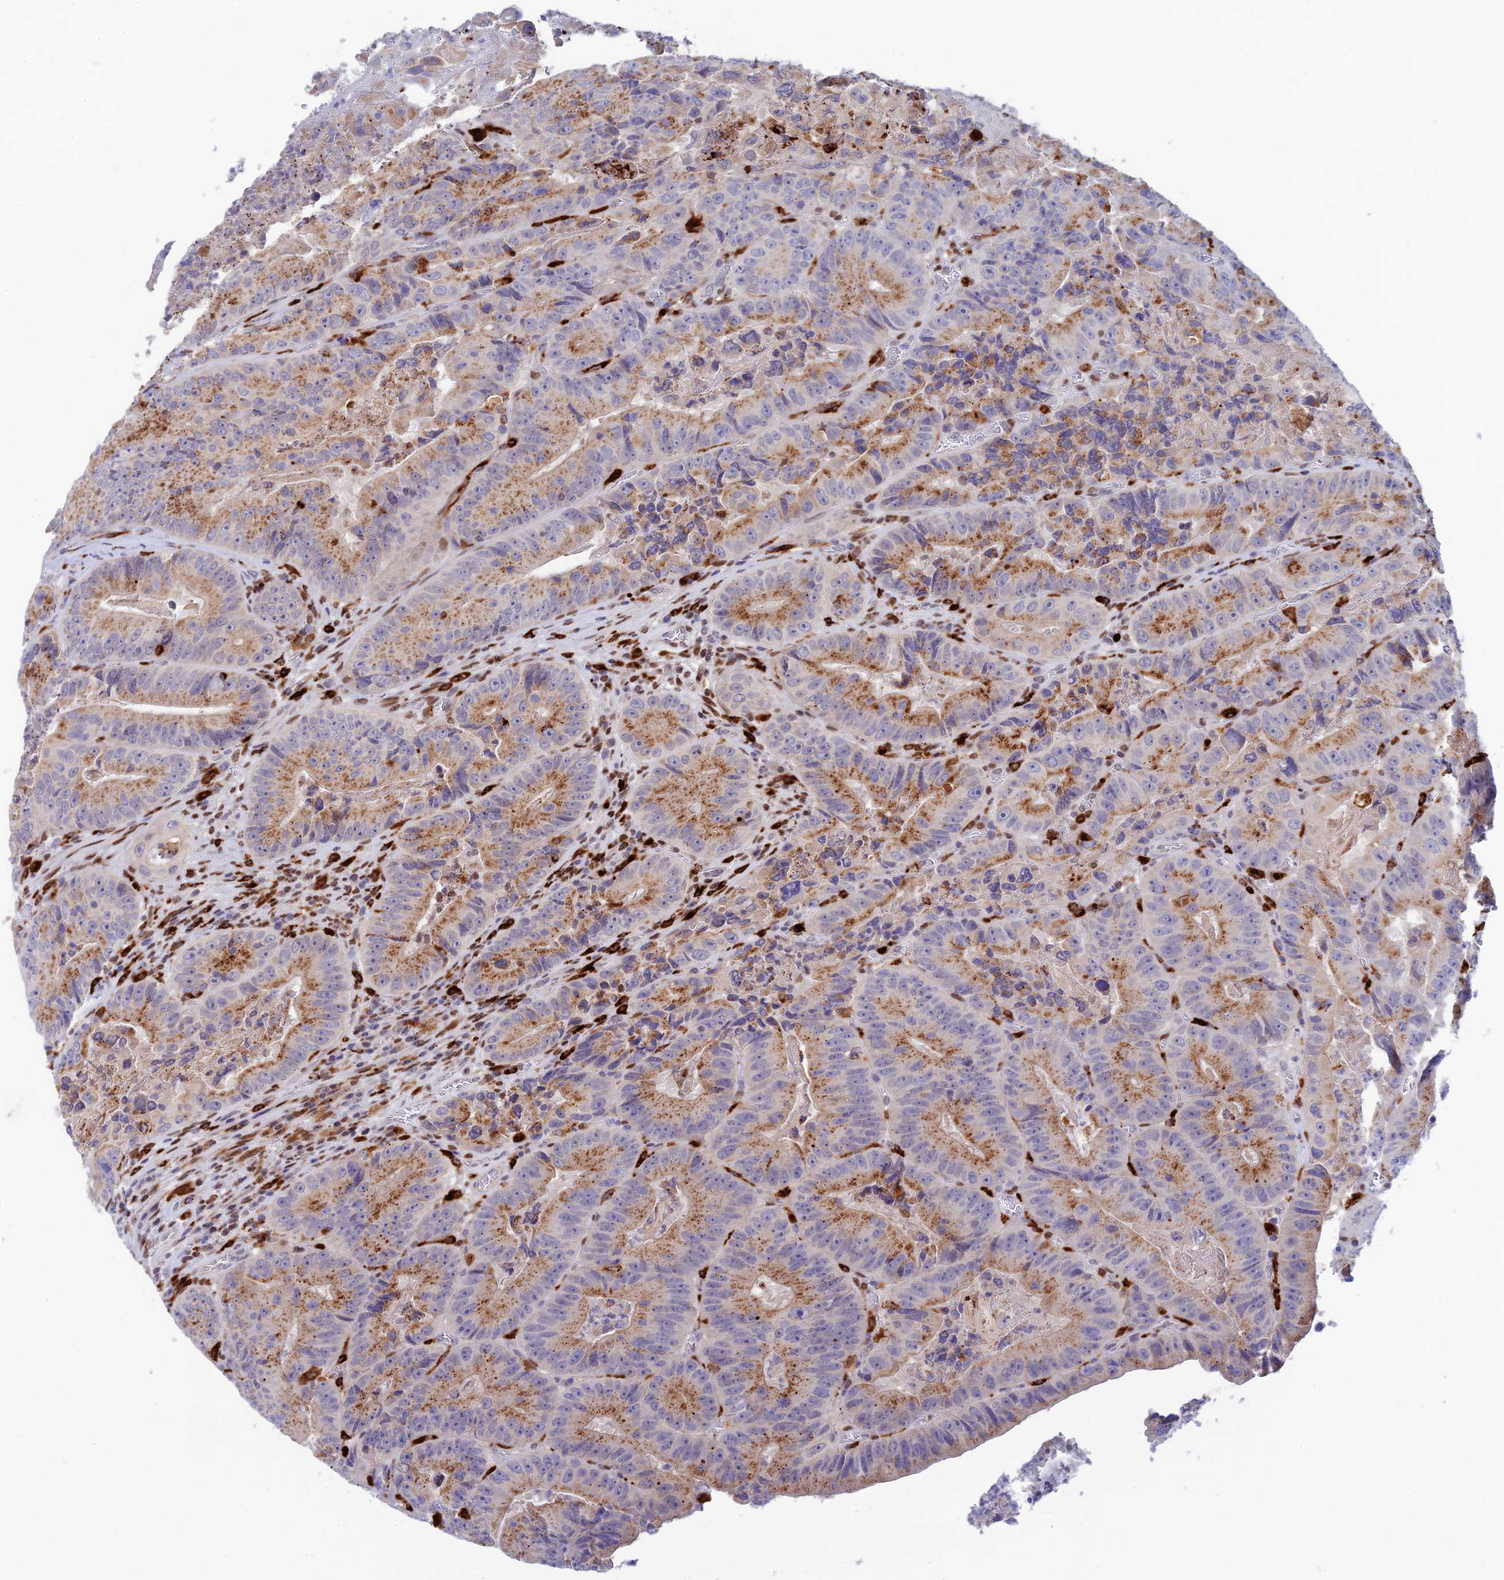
{"staining": {"intensity": "moderate", "quantity": ">75%", "location": "cytoplasmic/membranous"}, "tissue": "colorectal cancer", "cell_type": "Tumor cells", "image_type": "cancer", "snomed": [{"axis": "morphology", "description": "Adenocarcinoma, NOS"}, {"axis": "topography", "description": "Colon"}], "caption": "Colorectal cancer (adenocarcinoma) stained with a brown dye reveals moderate cytoplasmic/membranous positive positivity in about >75% of tumor cells.", "gene": "HIC1", "patient": {"sex": "female", "age": 86}}